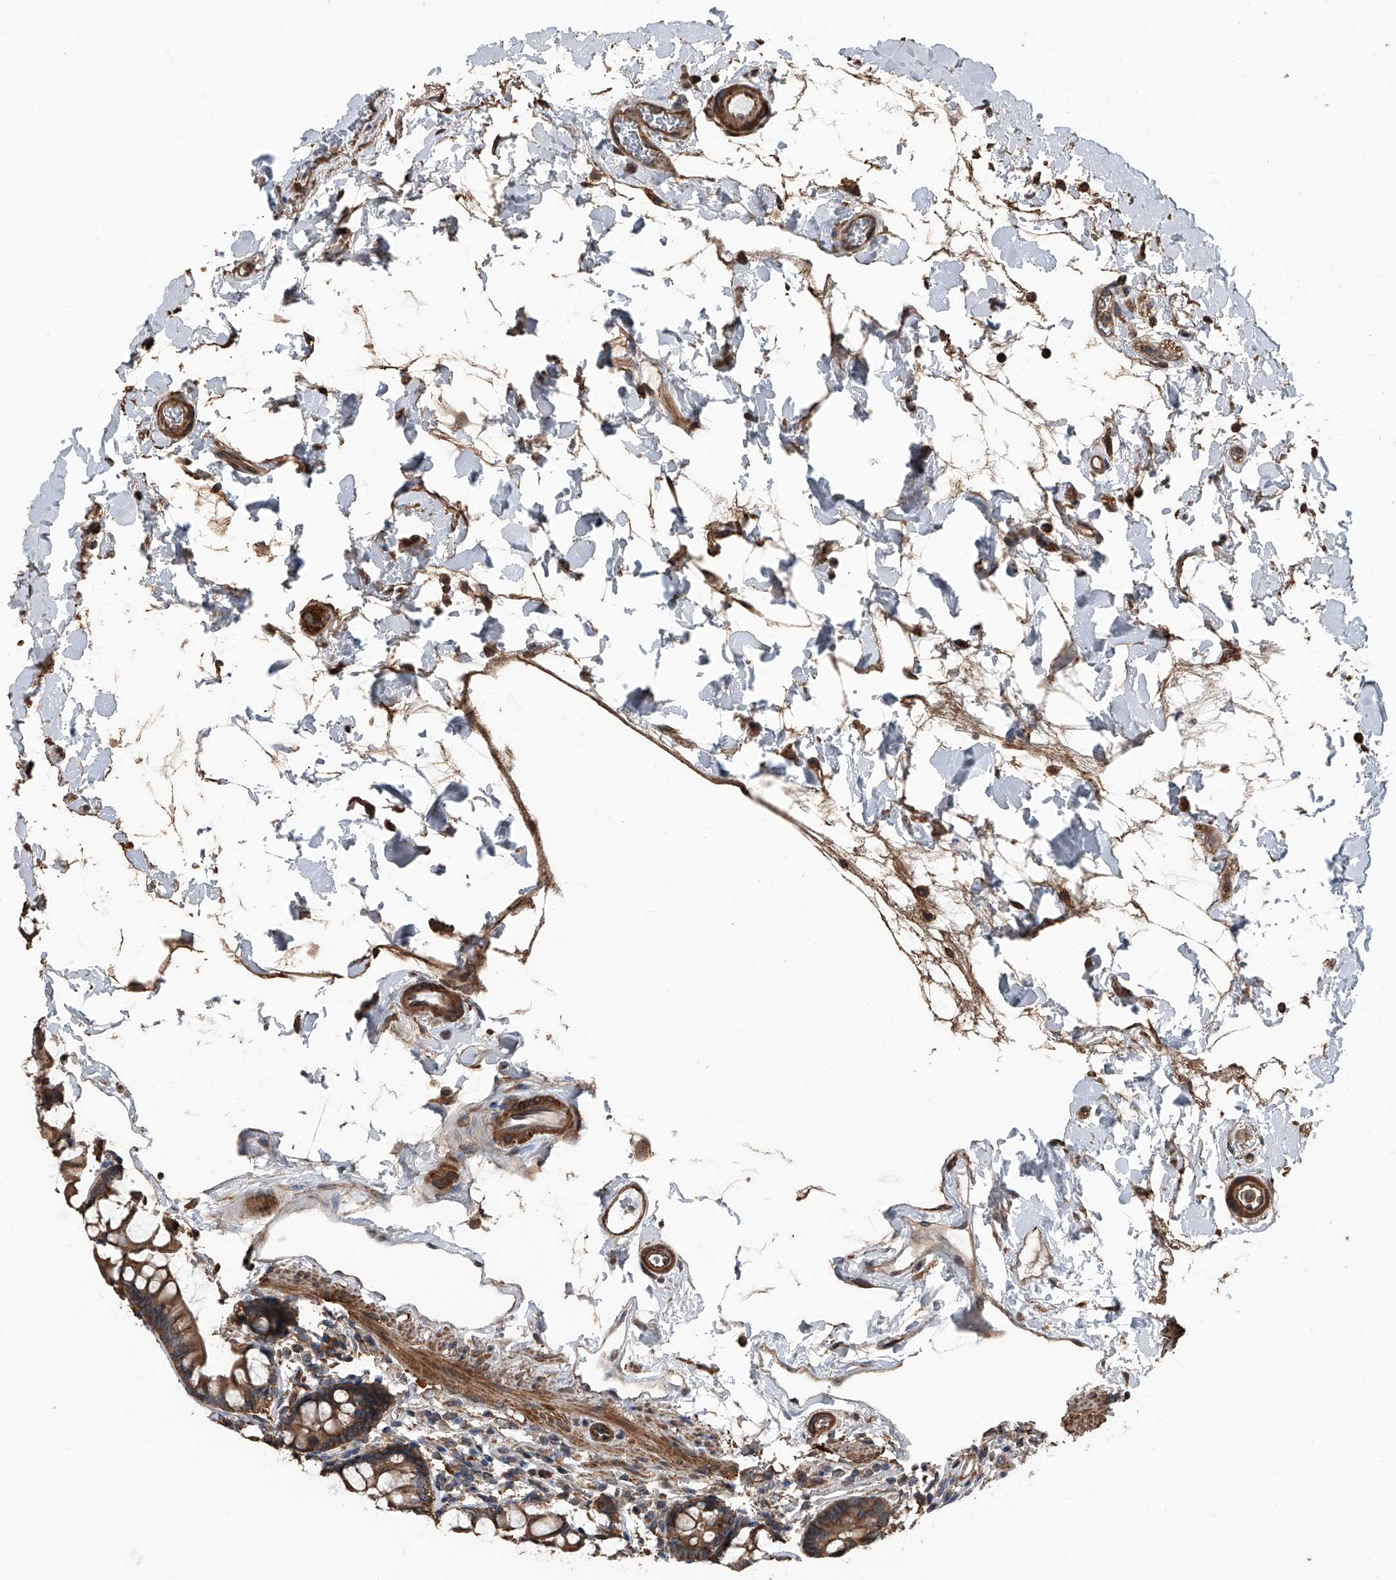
{"staining": {"intensity": "strong", "quantity": ">75%", "location": "cytoplasmic/membranous"}, "tissue": "small intestine", "cell_type": "Glandular cells", "image_type": "normal", "snomed": [{"axis": "morphology", "description": "Normal tissue, NOS"}, {"axis": "topography", "description": "Small intestine"}], "caption": "Immunohistochemistry of normal small intestine reveals high levels of strong cytoplasmic/membranous positivity in approximately >75% of glandular cells.", "gene": "KCNJ2", "patient": {"sex": "female", "age": 84}}